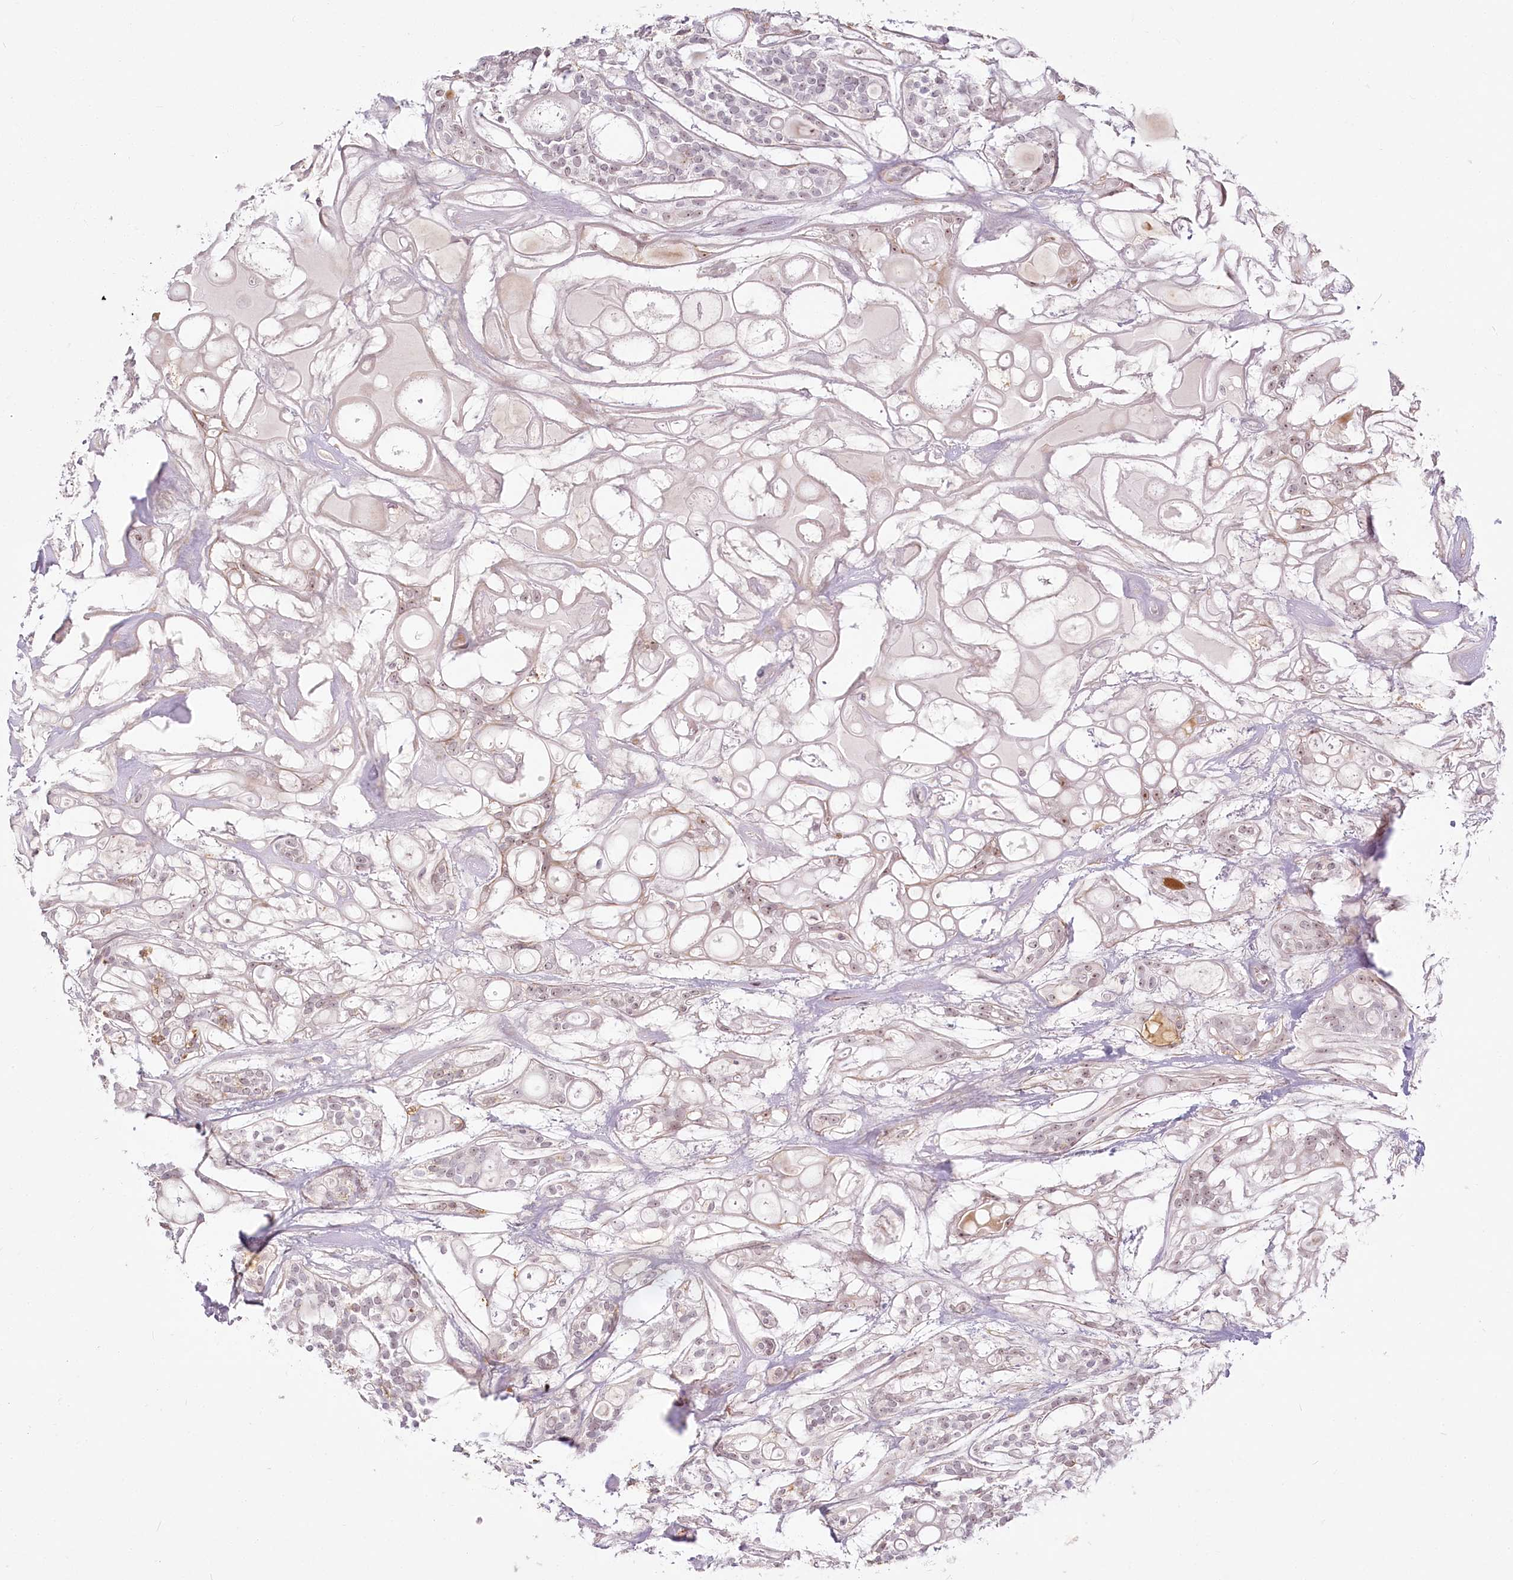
{"staining": {"intensity": "weak", "quantity": "25%-75%", "location": "nuclear"}, "tissue": "head and neck cancer", "cell_type": "Tumor cells", "image_type": "cancer", "snomed": [{"axis": "morphology", "description": "Adenocarcinoma, NOS"}, {"axis": "topography", "description": "Head-Neck"}], "caption": "Immunohistochemical staining of human head and neck adenocarcinoma displays low levels of weak nuclear protein positivity in about 25%-75% of tumor cells.", "gene": "EXOSC7", "patient": {"sex": "male", "age": 66}}